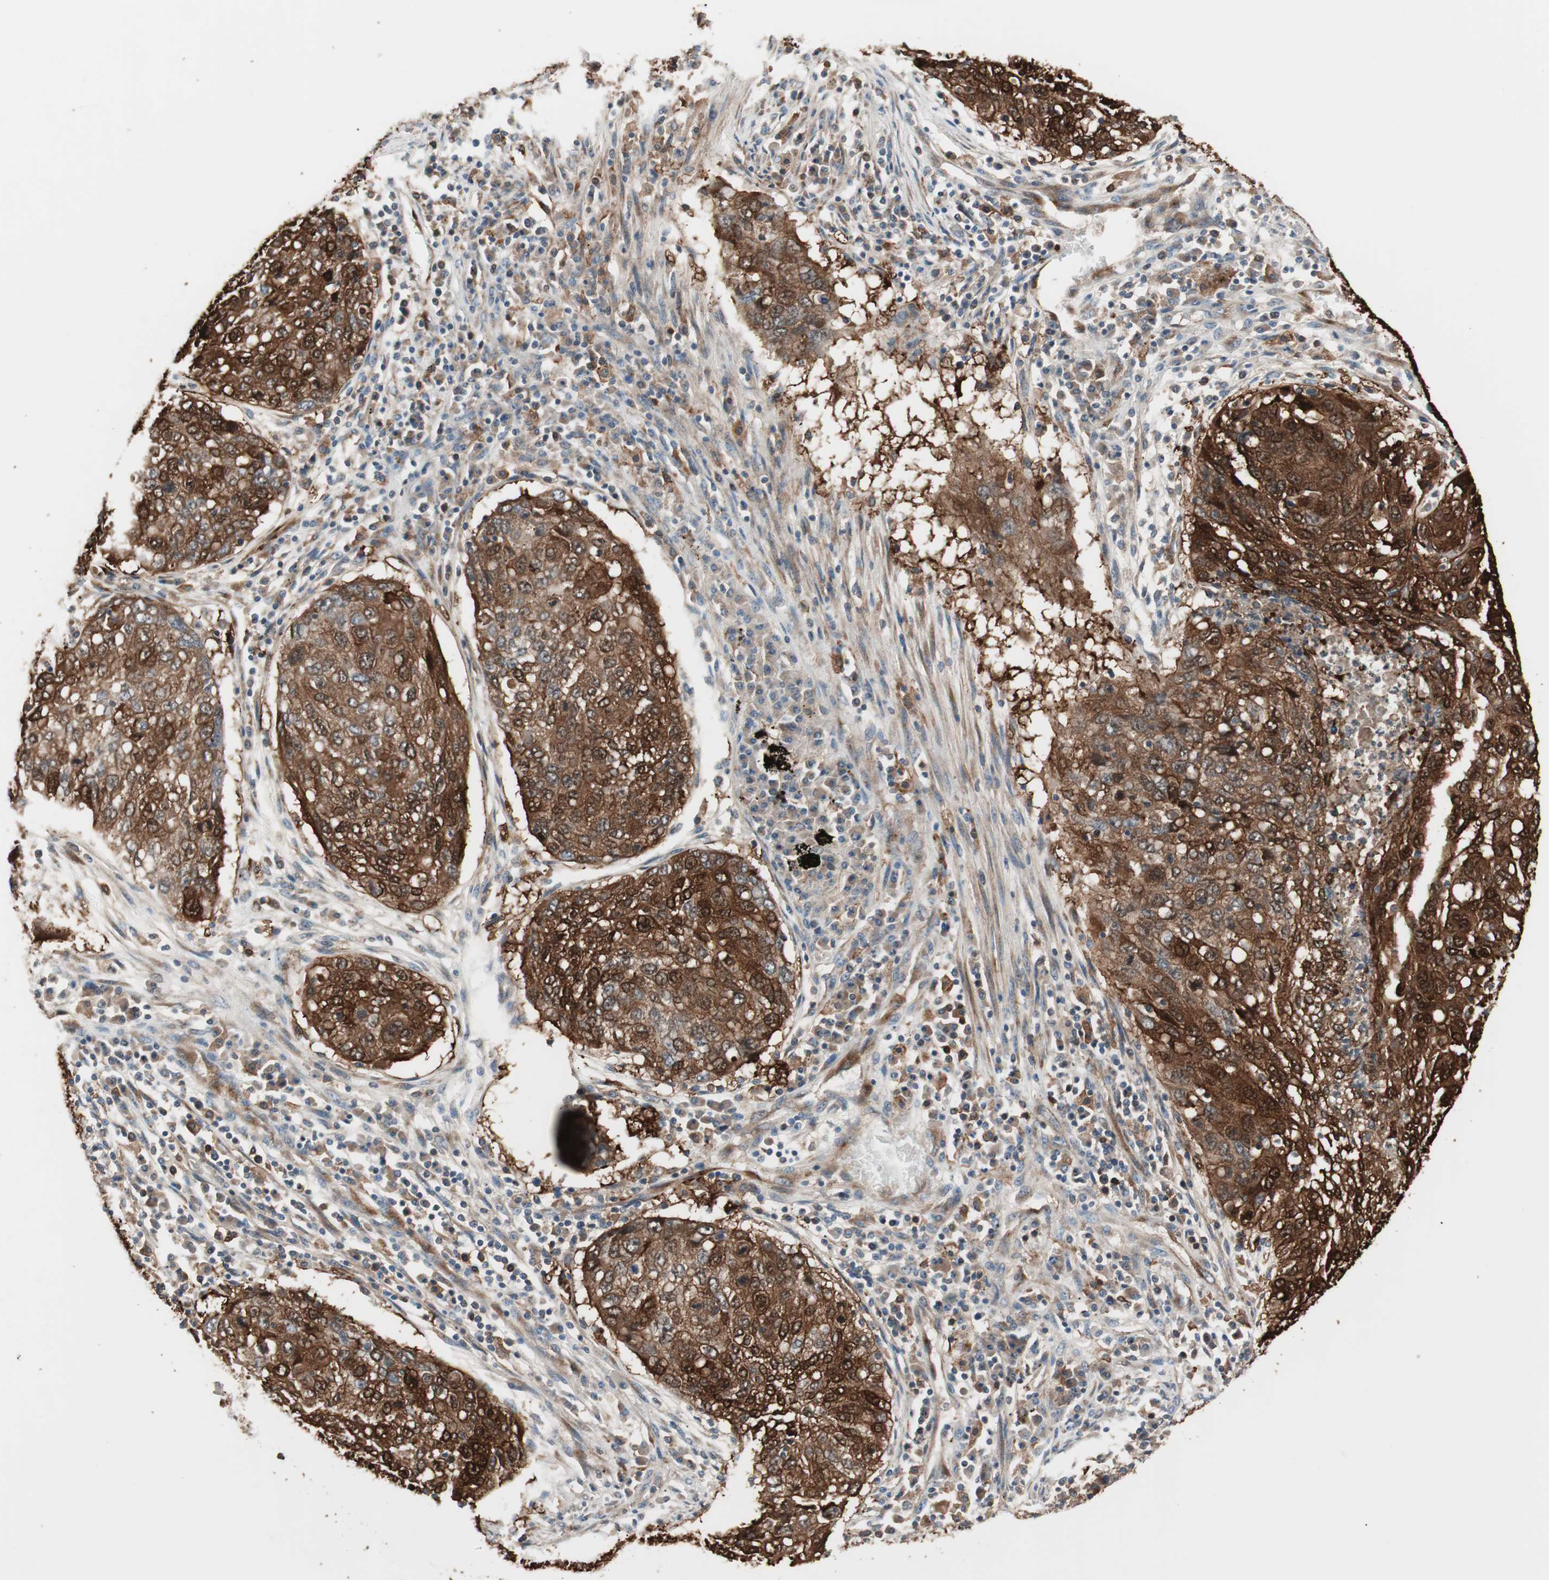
{"staining": {"intensity": "strong", "quantity": ">75%", "location": "cytoplasmic/membranous"}, "tissue": "lung cancer", "cell_type": "Tumor cells", "image_type": "cancer", "snomed": [{"axis": "morphology", "description": "Squamous cell carcinoma, NOS"}, {"axis": "topography", "description": "Lung"}], "caption": "A micrograph of lung cancer stained for a protein shows strong cytoplasmic/membranous brown staining in tumor cells.", "gene": "STAB1", "patient": {"sex": "female", "age": 63}}